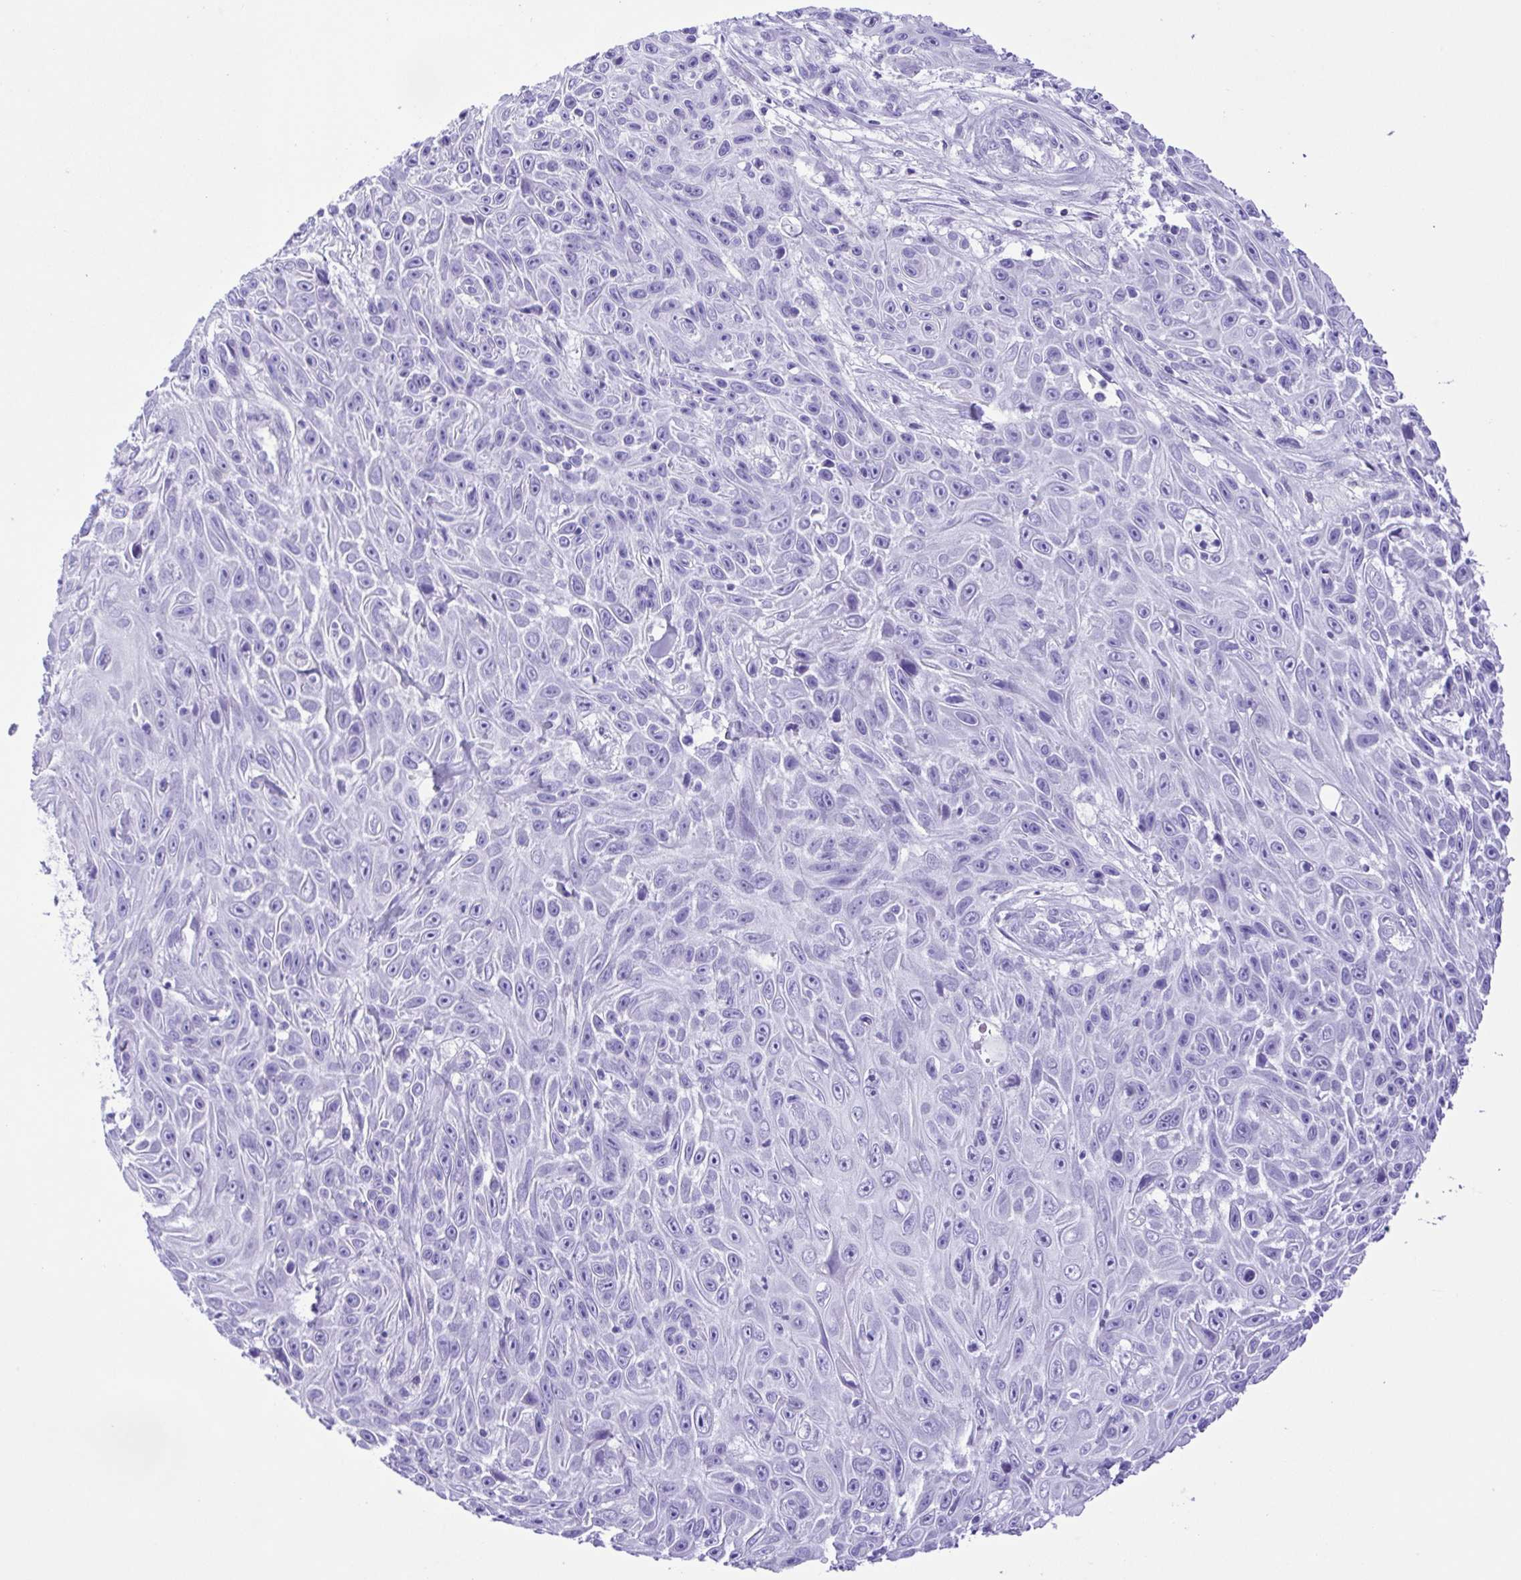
{"staining": {"intensity": "negative", "quantity": "none", "location": "none"}, "tissue": "skin cancer", "cell_type": "Tumor cells", "image_type": "cancer", "snomed": [{"axis": "morphology", "description": "Squamous cell carcinoma, NOS"}, {"axis": "topography", "description": "Skin"}], "caption": "IHC image of human skin squamous cell carcinoma stained for a protein (brown), which demonstrates no positivity in tumor cells. Nuclei are stained in blue.", "gene": "ERP27", "patient": {"sex": "male", "age": 82}}